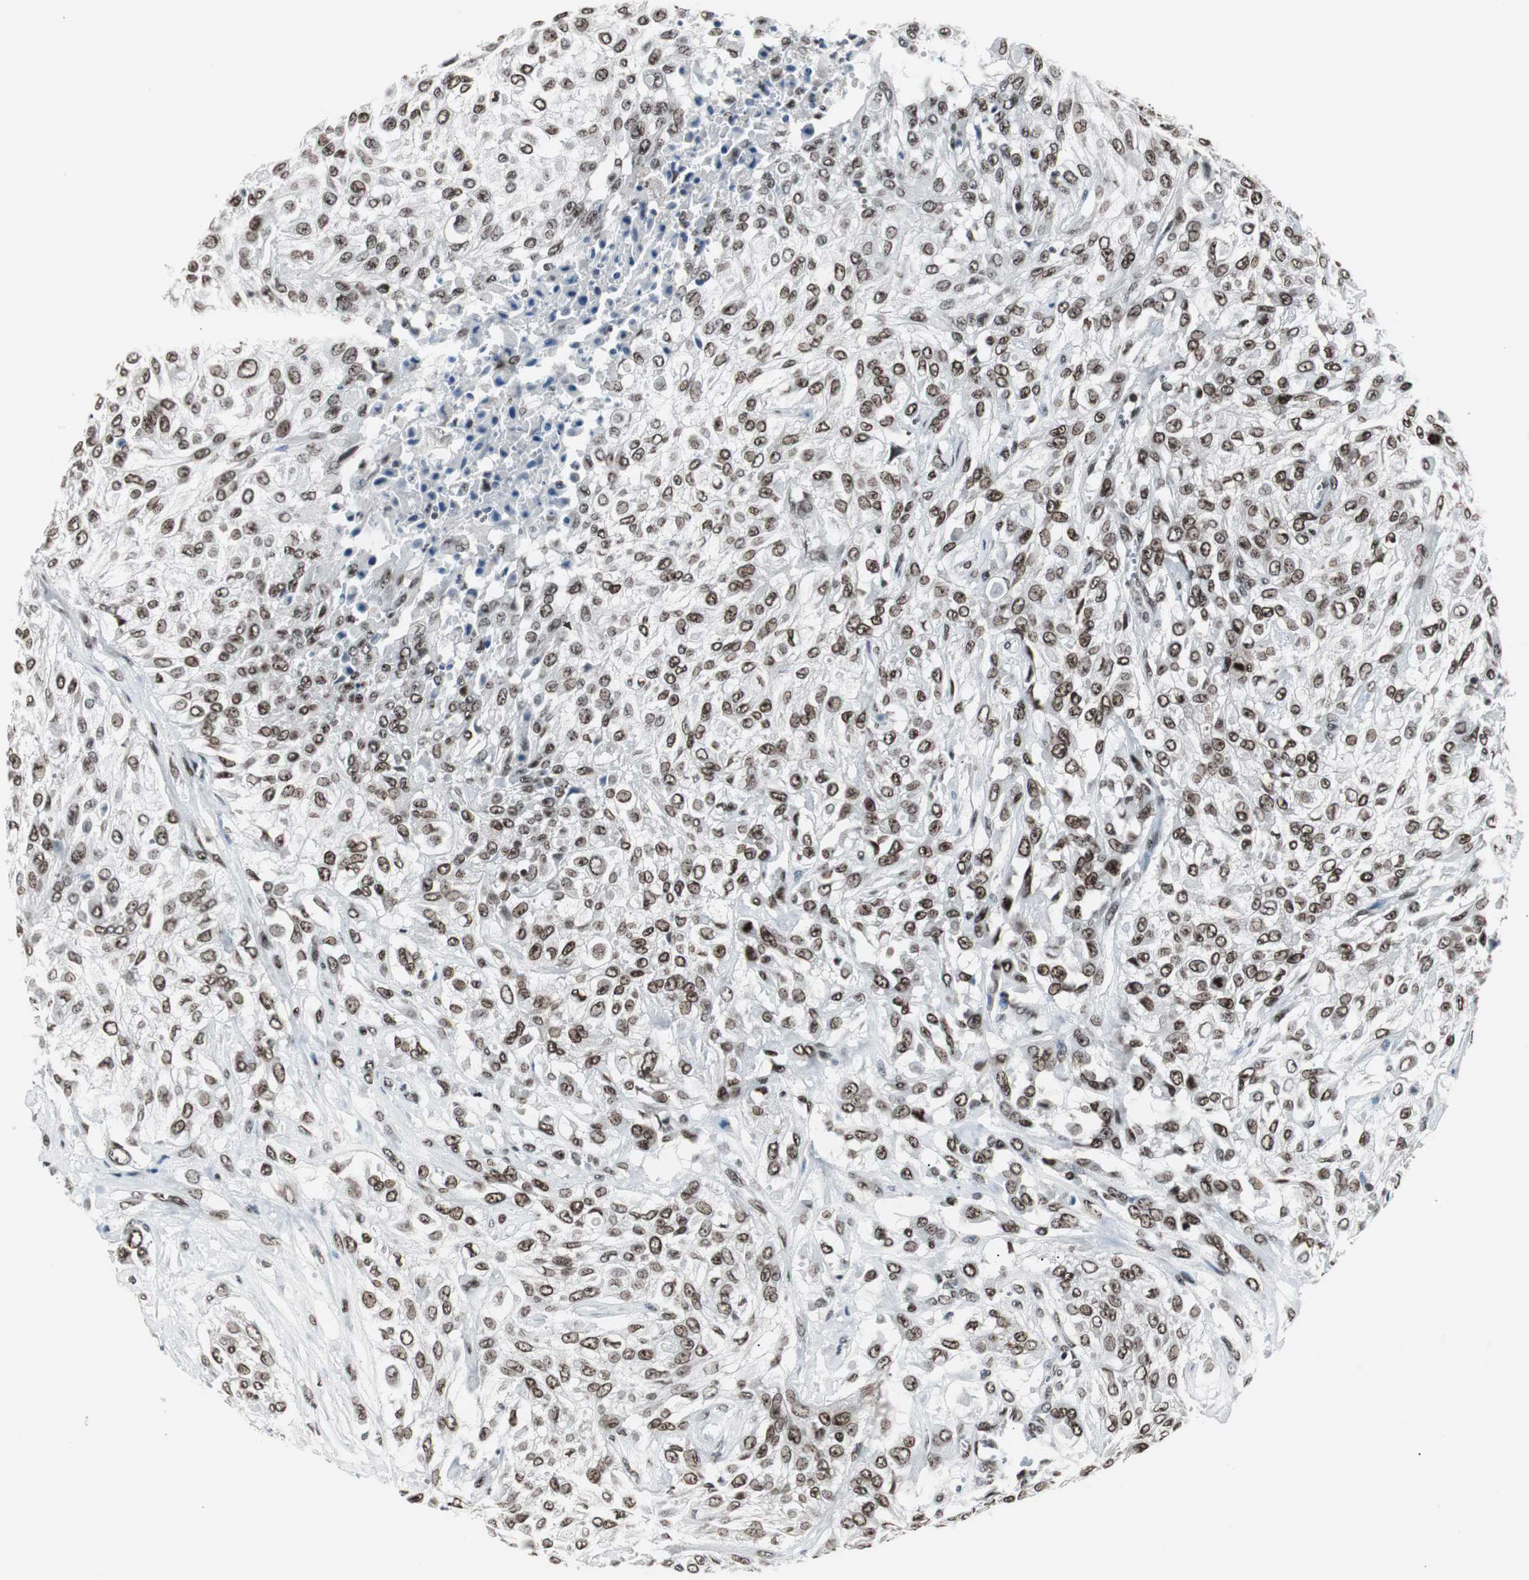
{"staining": {"intensity": "strong", "quantity": ">75%", "location": "nuclear"}, "tissue": "urothelial cancer", "cell_type": "Tumor cells", "image_type": "cancer", "snomed": [{"axis": "morphology", "description": "Urothelial carcinoma, High grade"}, {"axis": "topography", "description": "Urinary bladder"}], "caption": "Tumor cells demonstrate strong nuclear staining in approximately >75% of cells in urothelial cancer.", "gene": "XRCC1", "patient": {"sex": "male", "age": 57}}